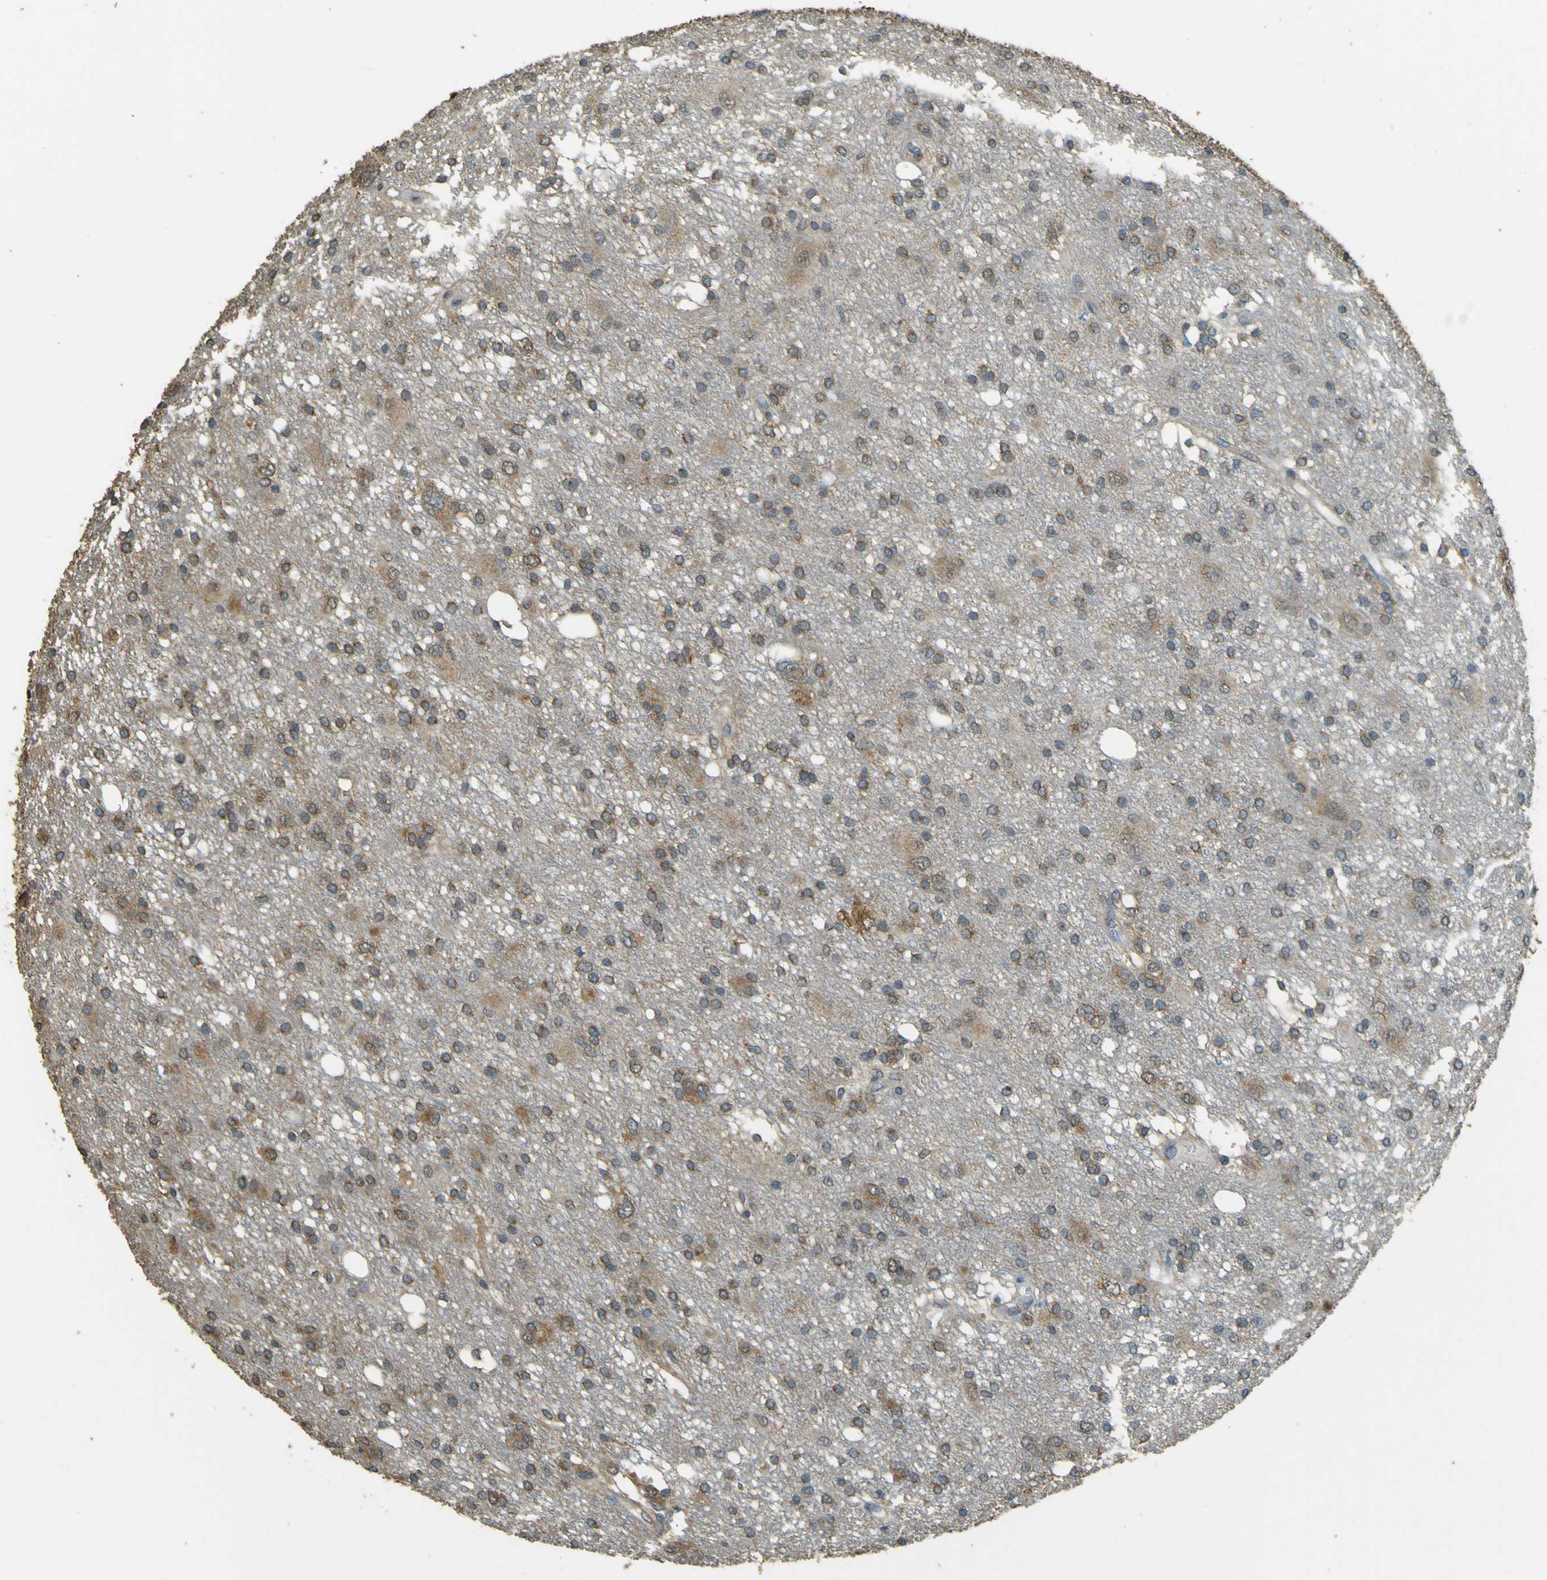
{"staining": {"intensity": "moderate", "quantity": "25%-75%", "location": "cytoplasmic/membranous"}, "tissue": "glioma", "cell_type": "Tumor cells", "image_type": "cancer", "snomed": [{"axis": "morphology", "description": "Glioma, malignant, High grade"}, {"axis": "topography", "description": "Brain"}], "caption": "Immunohistochemistry (IHC) photomicrograph of neoplastic tissue: glioma stained using IHC shows medium levels of moderate protein expression localized specifically in the cytoplasmic/membranous of tumor cells, appearing as a cytoplasmic/membranous brown color.", "gene": "GOLGA1", "patient": {"sex": "female", "age": 59}}